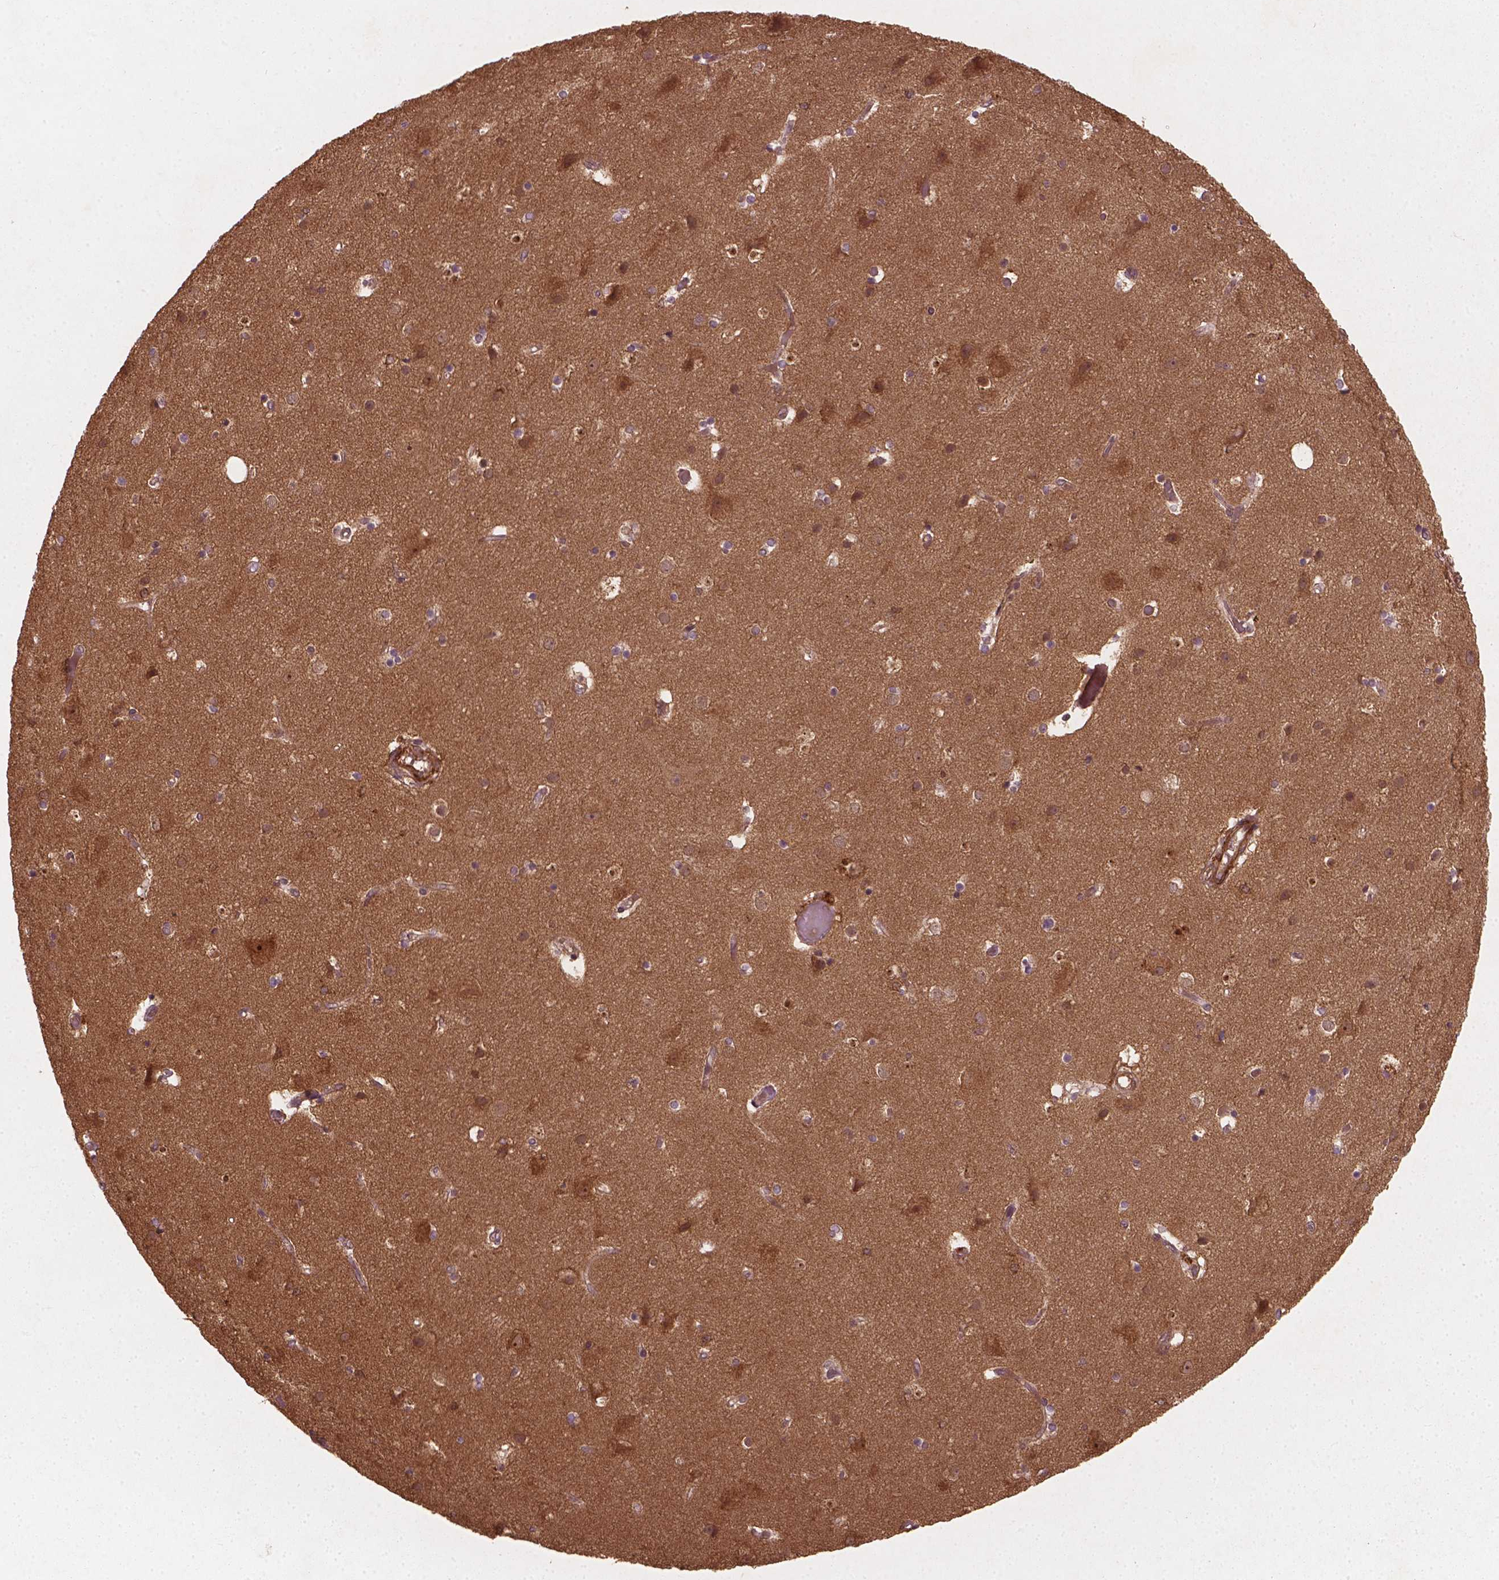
{"staining": {"intensity": "negative", "quantity": "none", "location": "none"}, "tissue": "cerebral cortex", "cell_type": "Endothelial cells", "image_type": "normal", "snomed": [{"axis": "morphology", "description": "Normal tissue, NOS"}, {"axis": "topography", "description": "Cerebral cortex"}], "caption": "A histopathology image of human cerebral cortex is negative for staining in endothelial cells. (Brightfield microscopy of DAB (3,3'-diaminobenzidine) immunohistochemistry (IHC) at high magnification).", "gene": "CYFIP1", "patient": {"sex": "female", "age": 52}}